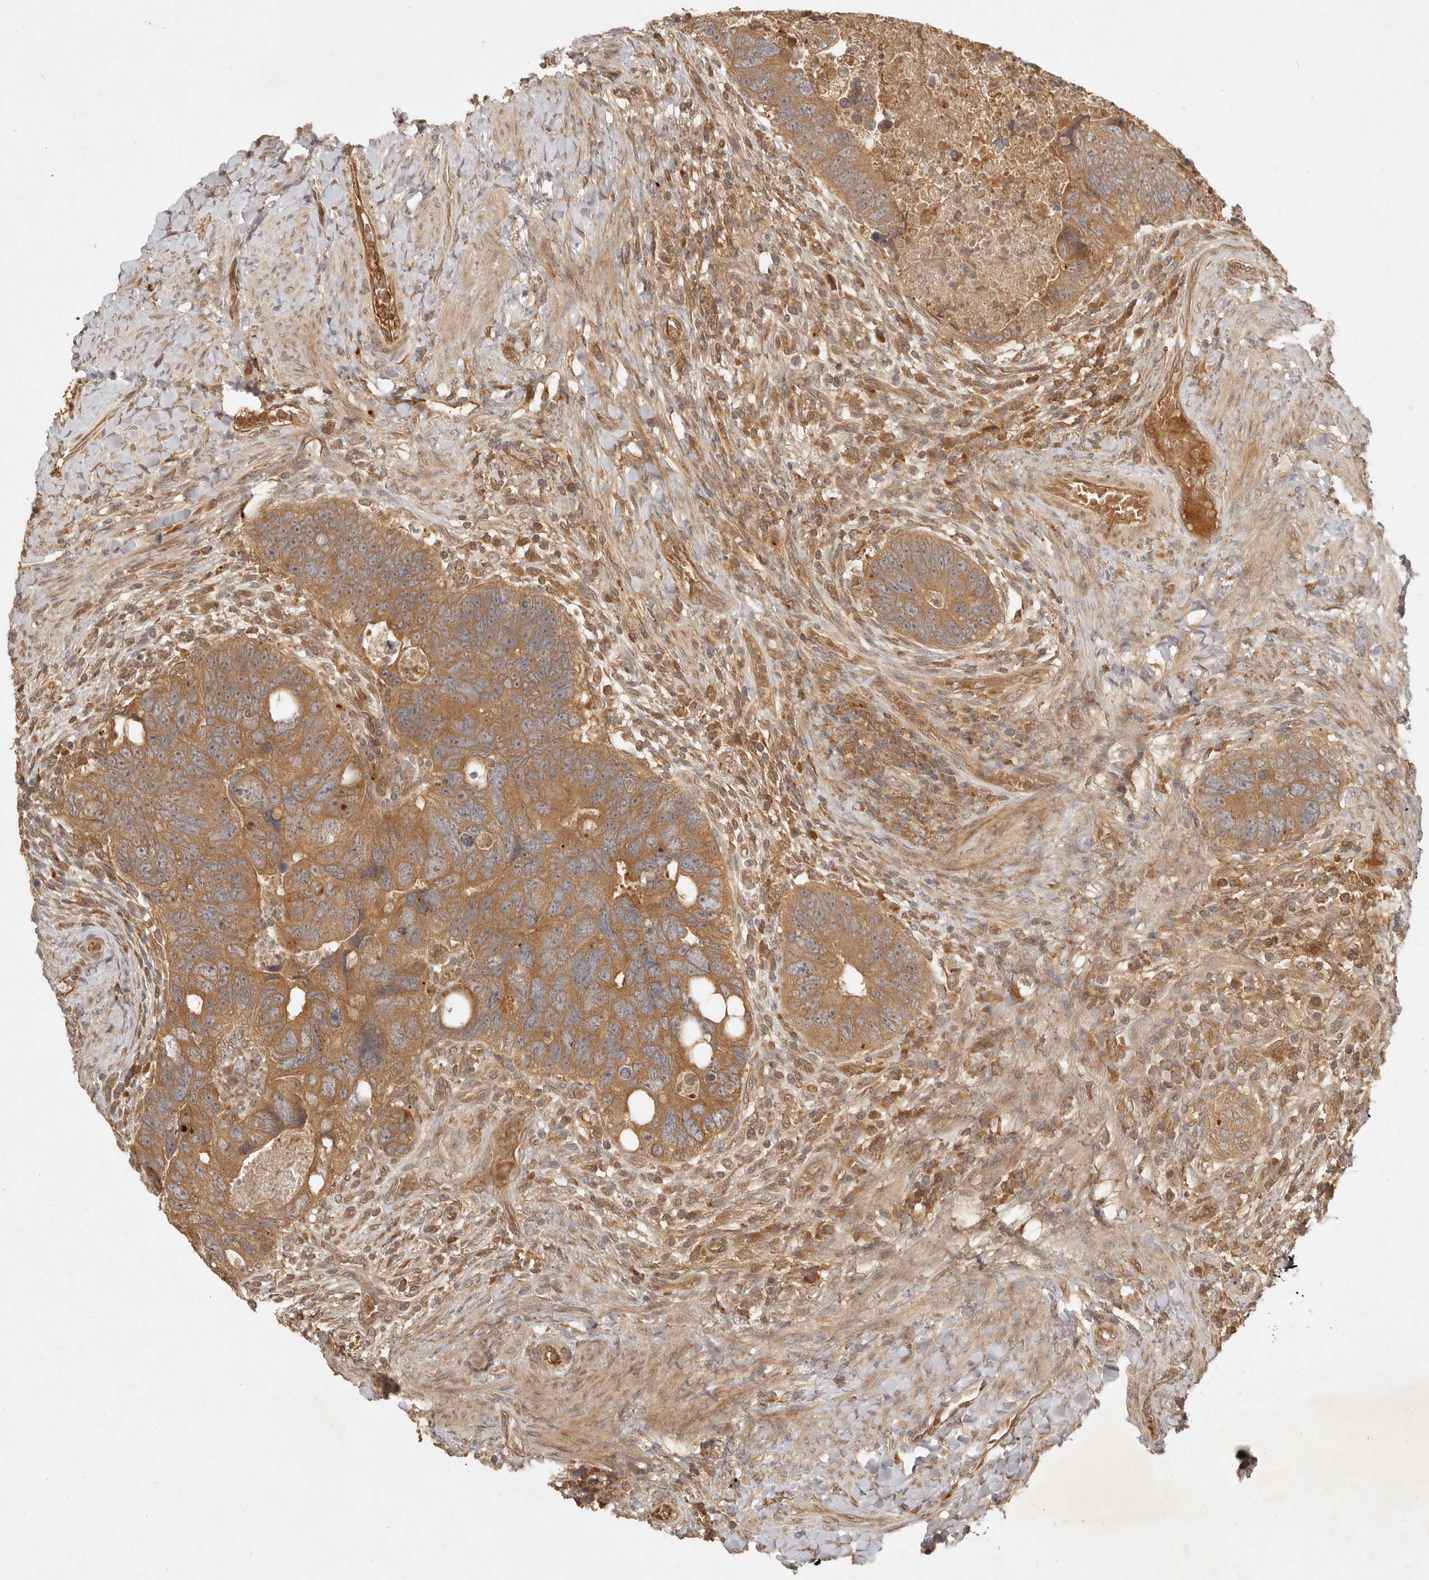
{"staining": {"intensity": "moderate", "quantity": ">75%", "location": "cytoplasmic/membranous"}, "tissue": "colorectal cancer", "cell_type": "Tumor cells", "image_type": "cancer", "snomed": [{"axis": "morphology", "description": "Adenocarcinoma, NOS"}, {"axis": "topography", "description": "Rectum"}], "caption": "Colorectal cancer tissue shows moderate cytoplasmic/membranous staining in approximately >75% of tumor cells, visualized by immunohistochemistry.", "gene": "ANKRD61", "patient": {"sex": "male", "age": 59}}